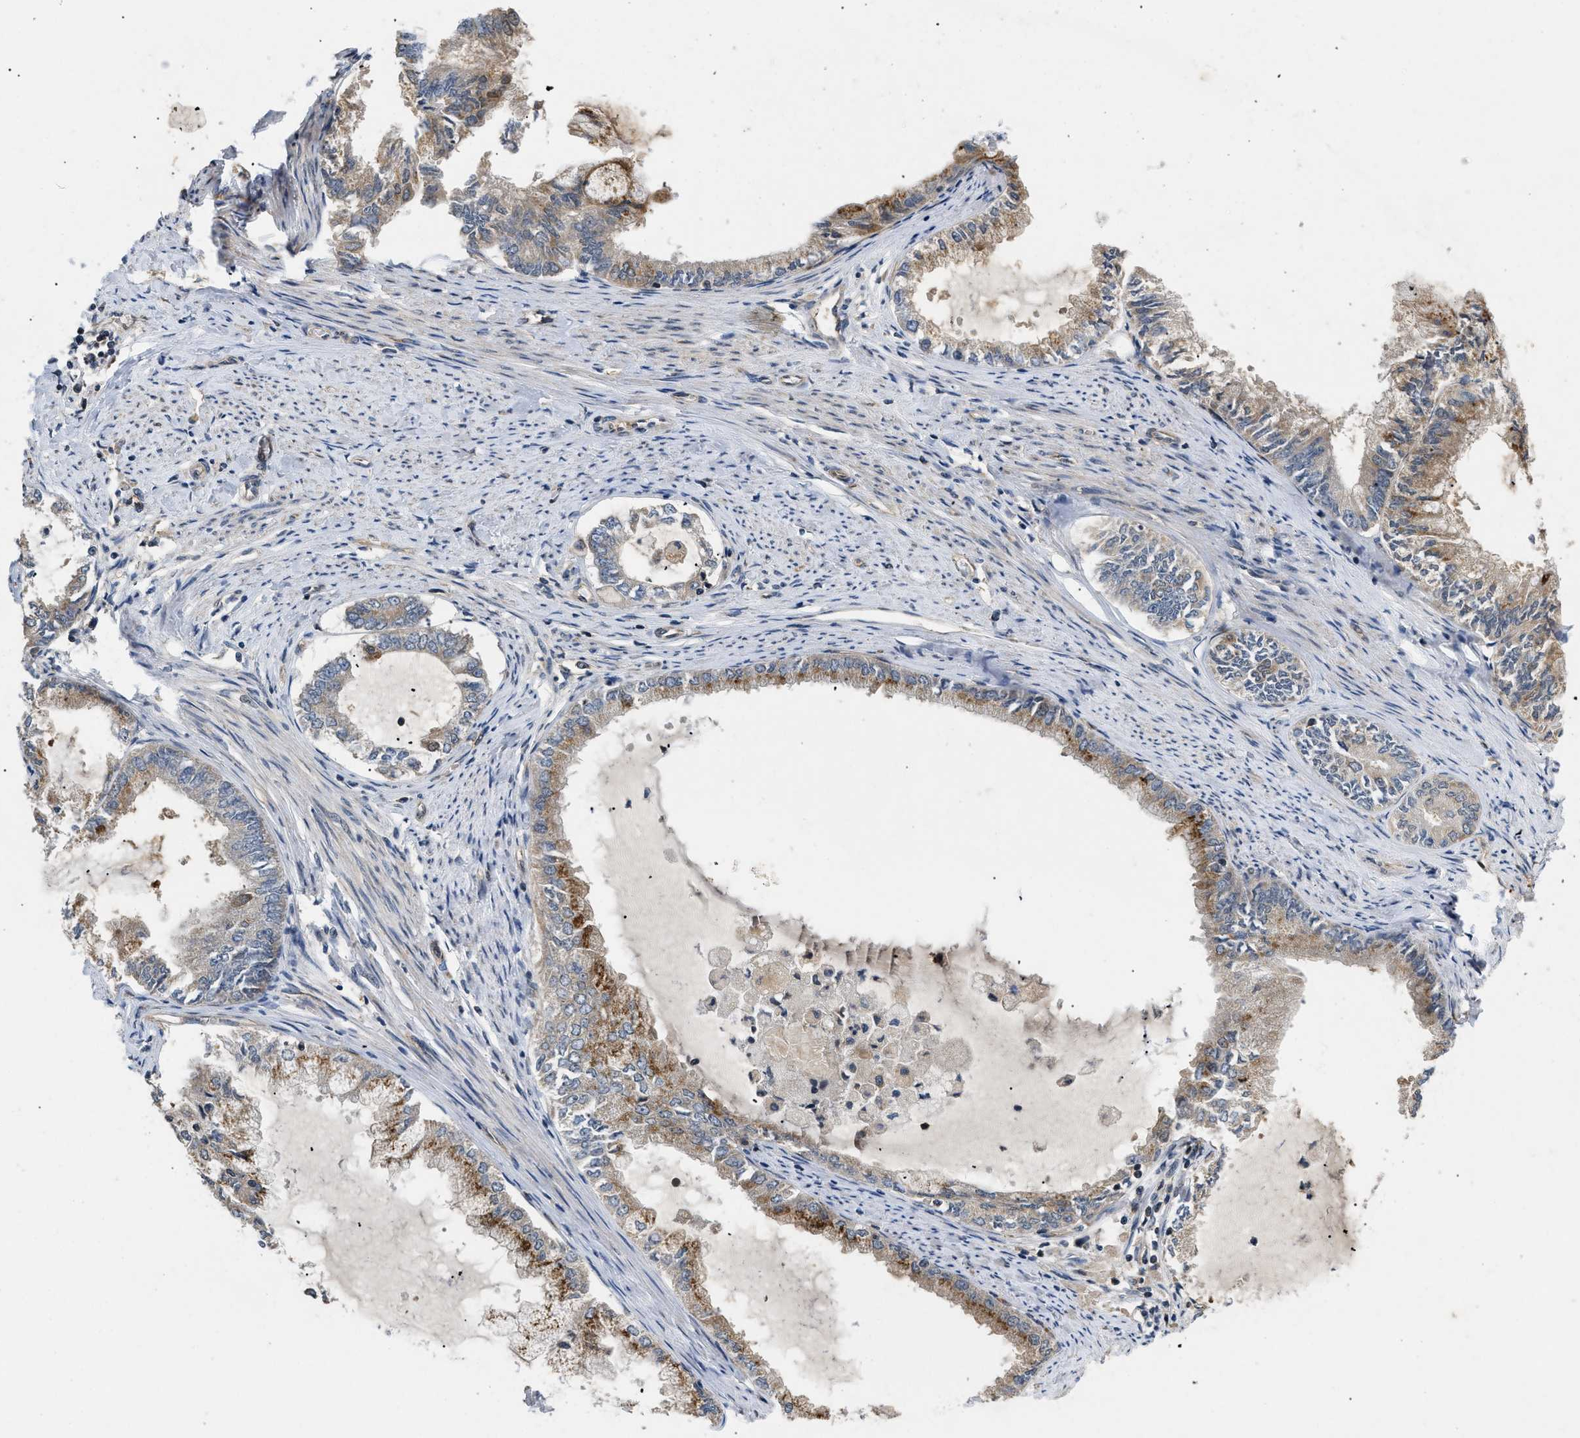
{"staining": {"intensity": "moderate", "quantity": ">75%", "location": "cytoplasmic/membranous"}, "tissue": "endometrial cancer", "cell_type": "Tumor cells", "image_type": "cancer", "snomed": [{"axis": "morphology", "description": "Adenocarcinoma, NOS"}, {"axis": "topography", "description": "Endometrium"}], "caption": "Immunohistochemical staining of human endometrial adenocarcinoma displays medium levels of moderate cytoplasmic/membranous staining in approximately >75% of tumor cells.", "gene": "HMGCR", "patient": {"sex": "female", "age": 86}}